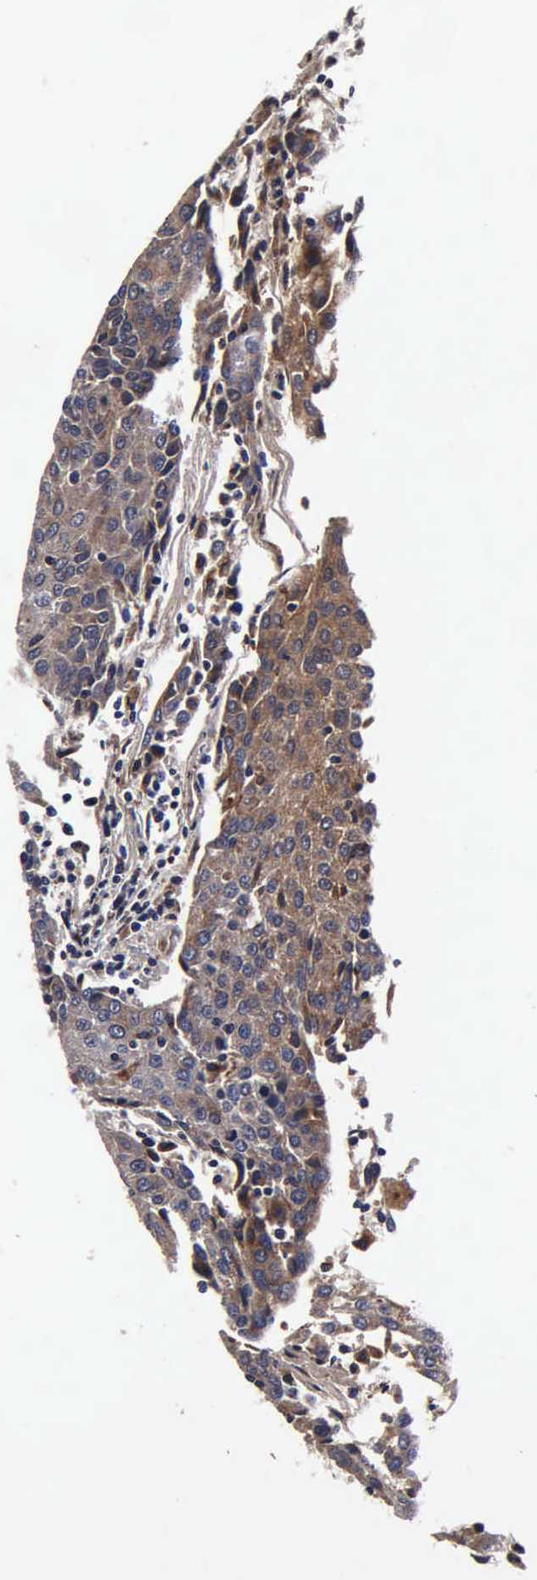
{"staining": {"intensity": "weak", "quantity": "25%-75%", "location": "cytoplasmic/membranous"}, "tissue": "urothelial cancer", "cell_type": "Tumor cells", "image_type": "cancer", "snomed": [{"axis": "morphology", "description": "Urothelial carcinoma, High grade"}, {"axis": "topography", "description": "Urinary bladder"}], "caption": "Urothelial carcinoma (high-grade) was stained to show a protein in brown. There is low levels of weak cytoplasmic/membranous expression in approximately 25%-75% of tumor cells.", "gene": "CST3", "patient": {"sex": "female", "age": 85}}